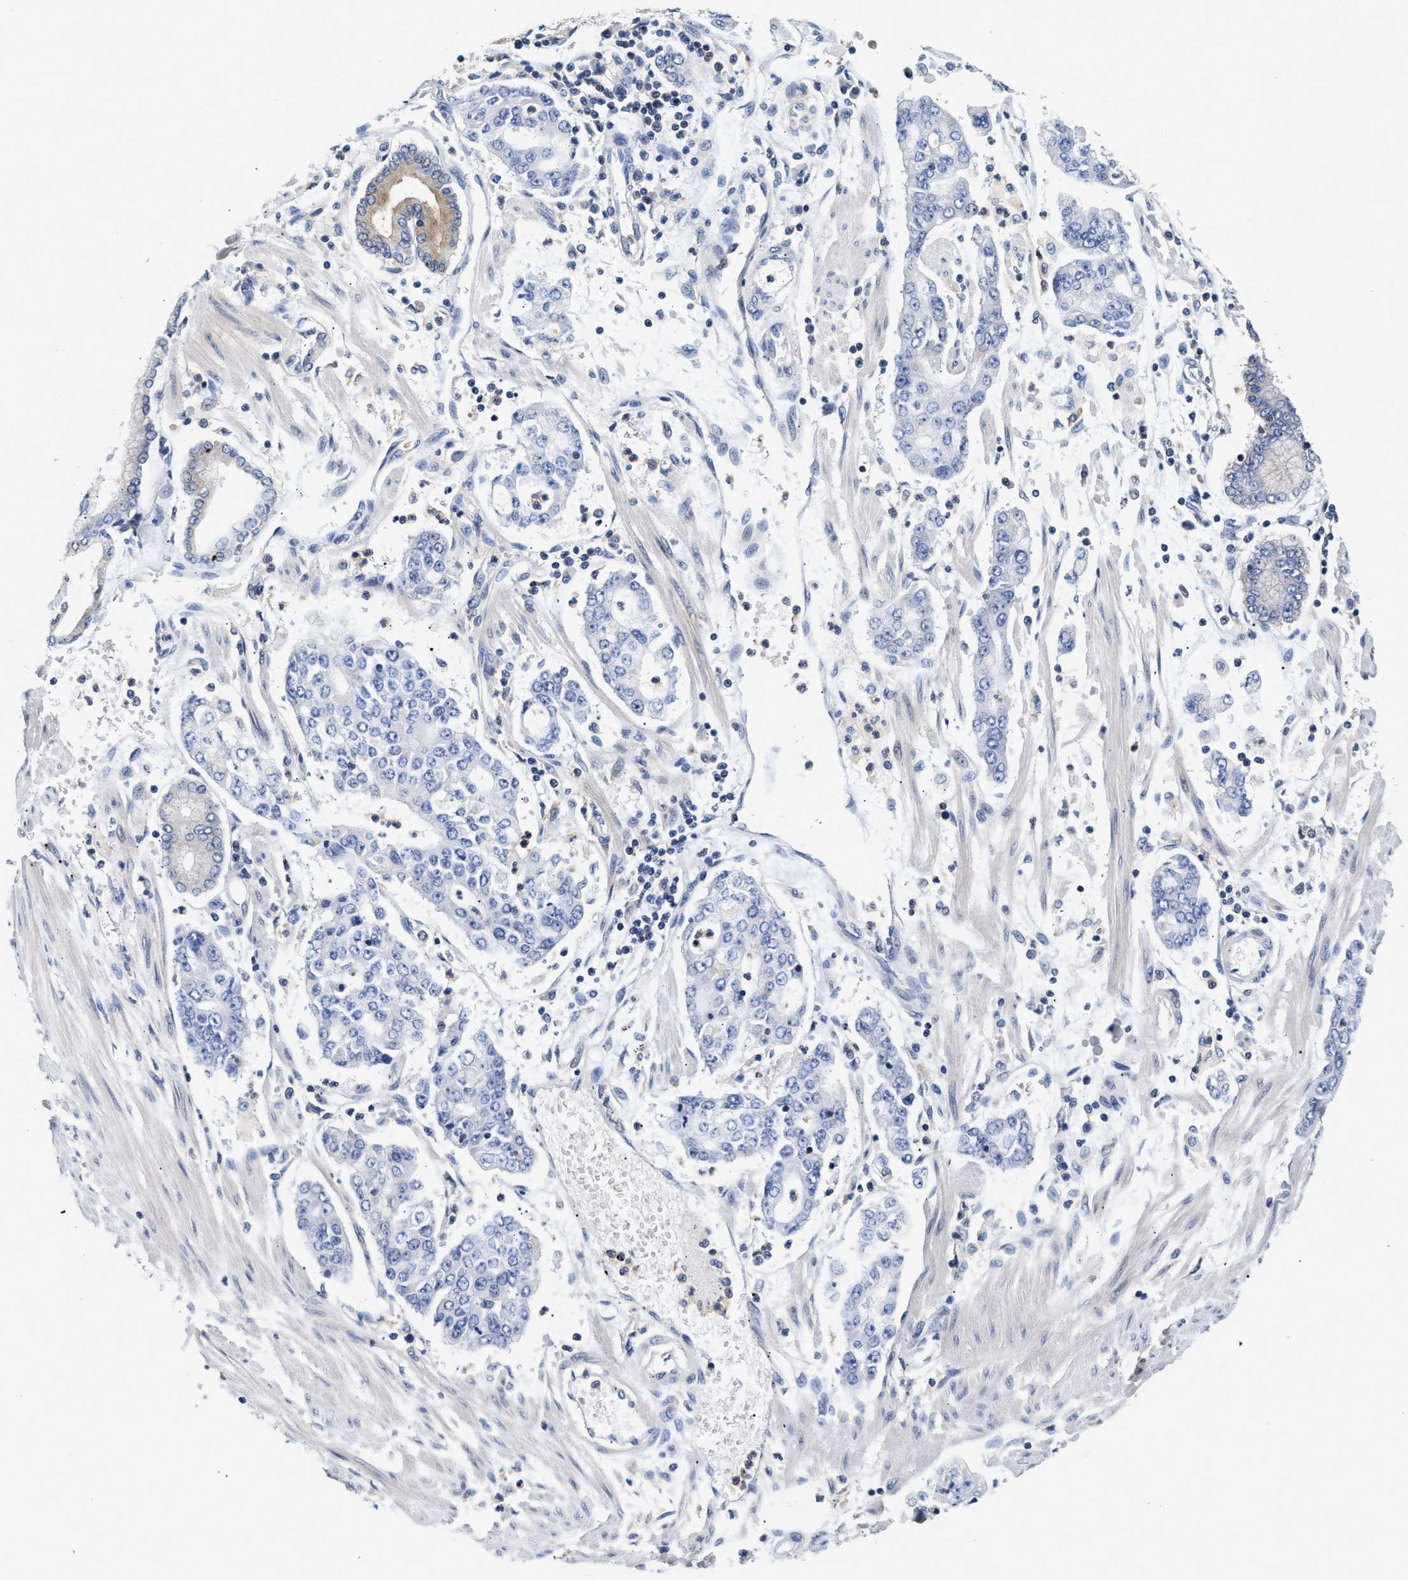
{"staining": {"intensity": "weak", "quantity": "<25%", "location": "cytoplasmic/membranous"}, "tissue": "stomach cancer", "cell_type": "Tumor cells", "image_type": "cancer", "snomed": [{"axis": "morphology", "description": "Adenocarcinoma, NOS"}, {"axis": "topography", "description": "Stomach"}], "caption": "An IHC histopathology image of stomach cancer (adenocarcinoma) is shown. There is no staining in tumor cells of stomach cancer (adenocarcinoma).", "gene": "GNAI3", "patient": {"sex": "male", "age": 76}}